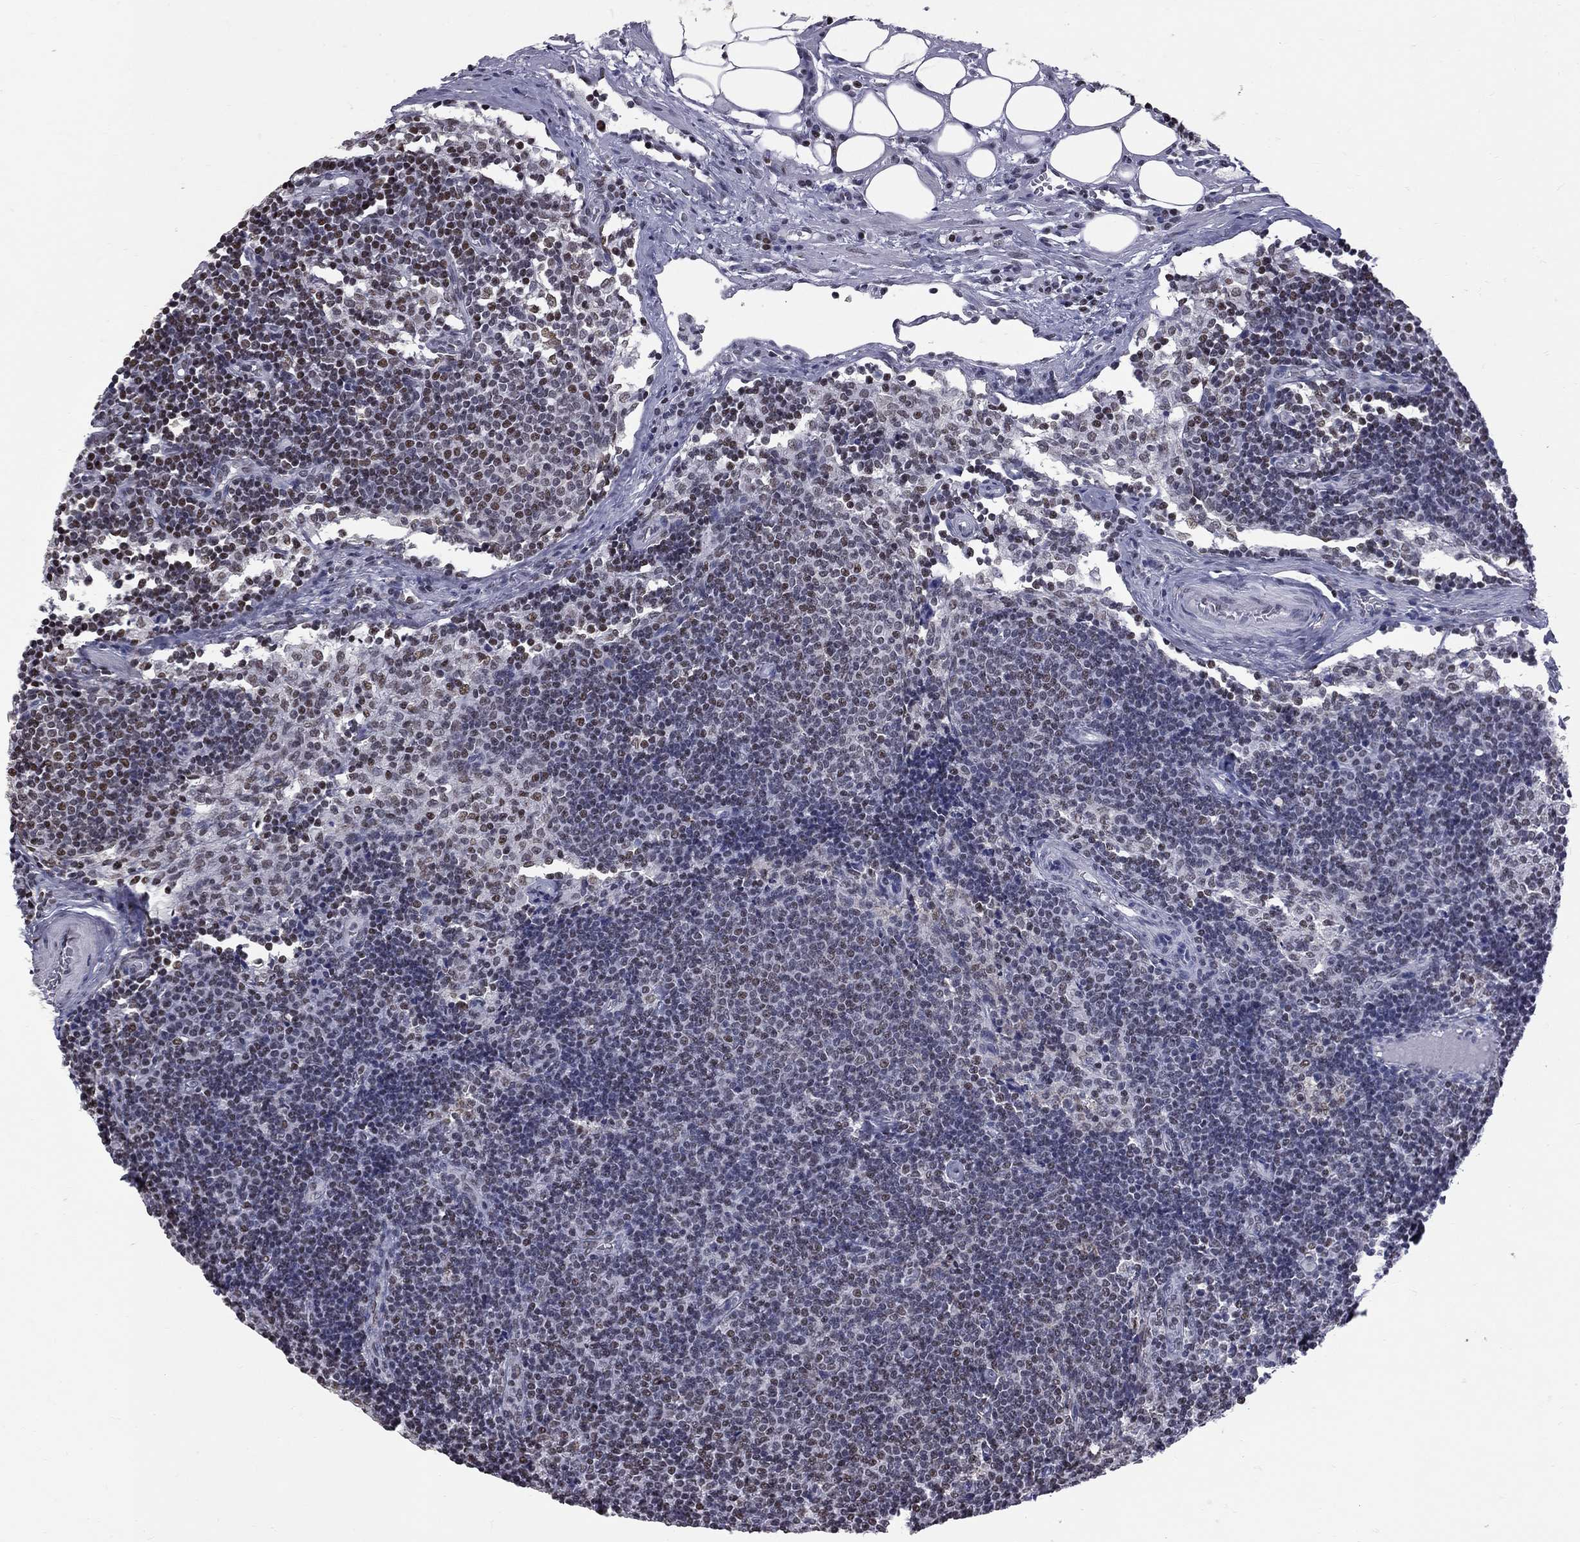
{"staining": {"intensity": "negative", "quantity": "none", "location": "none"}, "tissue": "lymph node", "cell_type": "Germinal center cells", "image_type": "normal", "snomed": [{"axis": "morphology", "description": "Normal tissue, NOS"}, {"axis": "topography", "description": "Lymph node"}], "caption": "This photomicrograph is of normal lymph node stained with IHC to label a protein in brown with the nuclei are counter-stained blue. There is no staining in germinal center cells.", "gene": "ZNF154", "patient": {"sex": "female", "age": 34}}